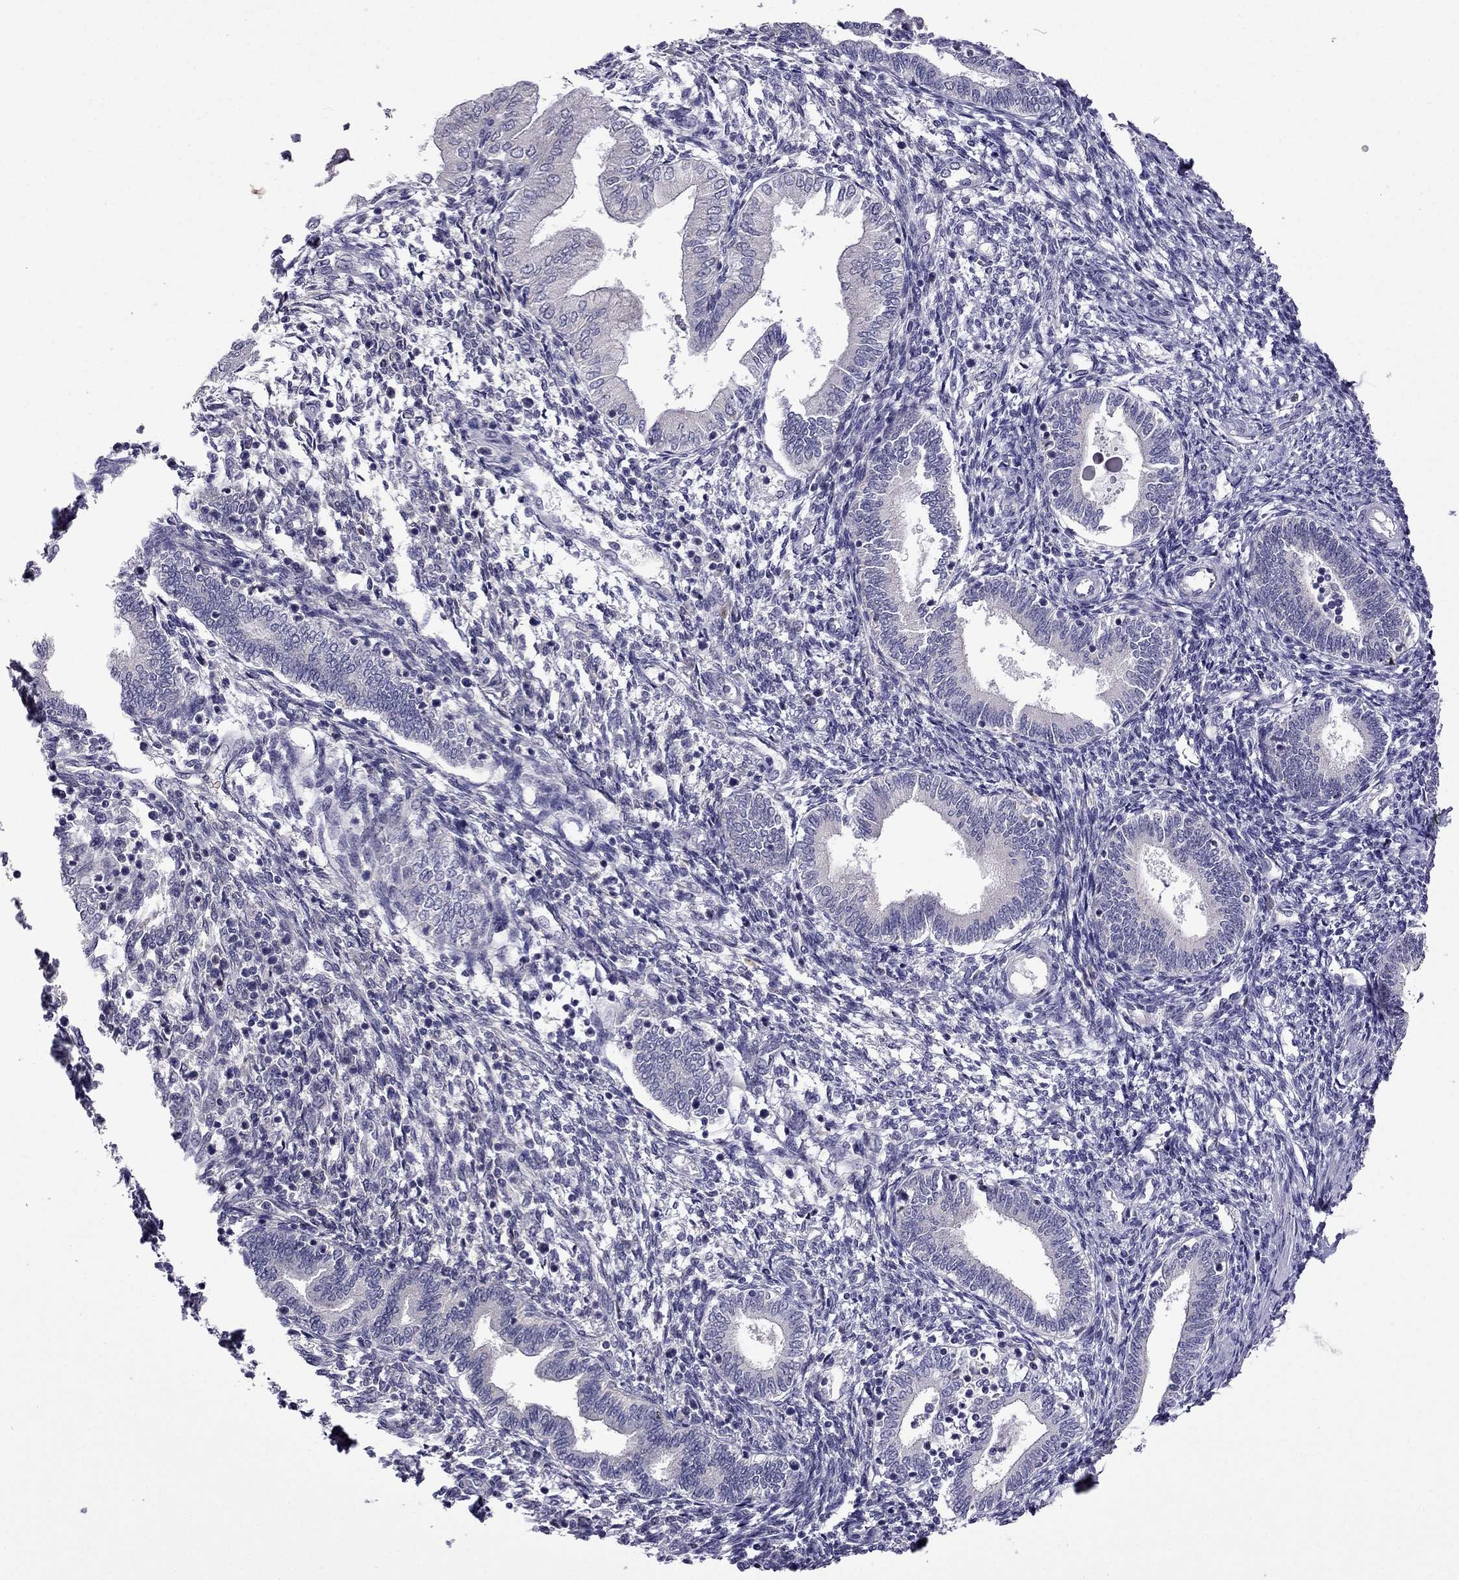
{"staining": {"intensity": "negative", "quantity": "none", "location": "none"}, "tissue": "endometrium", "cell_type": "Cells in endometrial stroma", "image_type": "normal", "snomed": [{"axis": "morphology", "description": "Normal tissue, NOS"}, {"axis": "topography", "description": "Endometrium"}], "caption": "Human endometrium stained for a protein using immunohistochemistry displays no expression in cells in endometrial stroma.", "gene": "CDK5", "patient": {"sex": "female", "age": 42}}